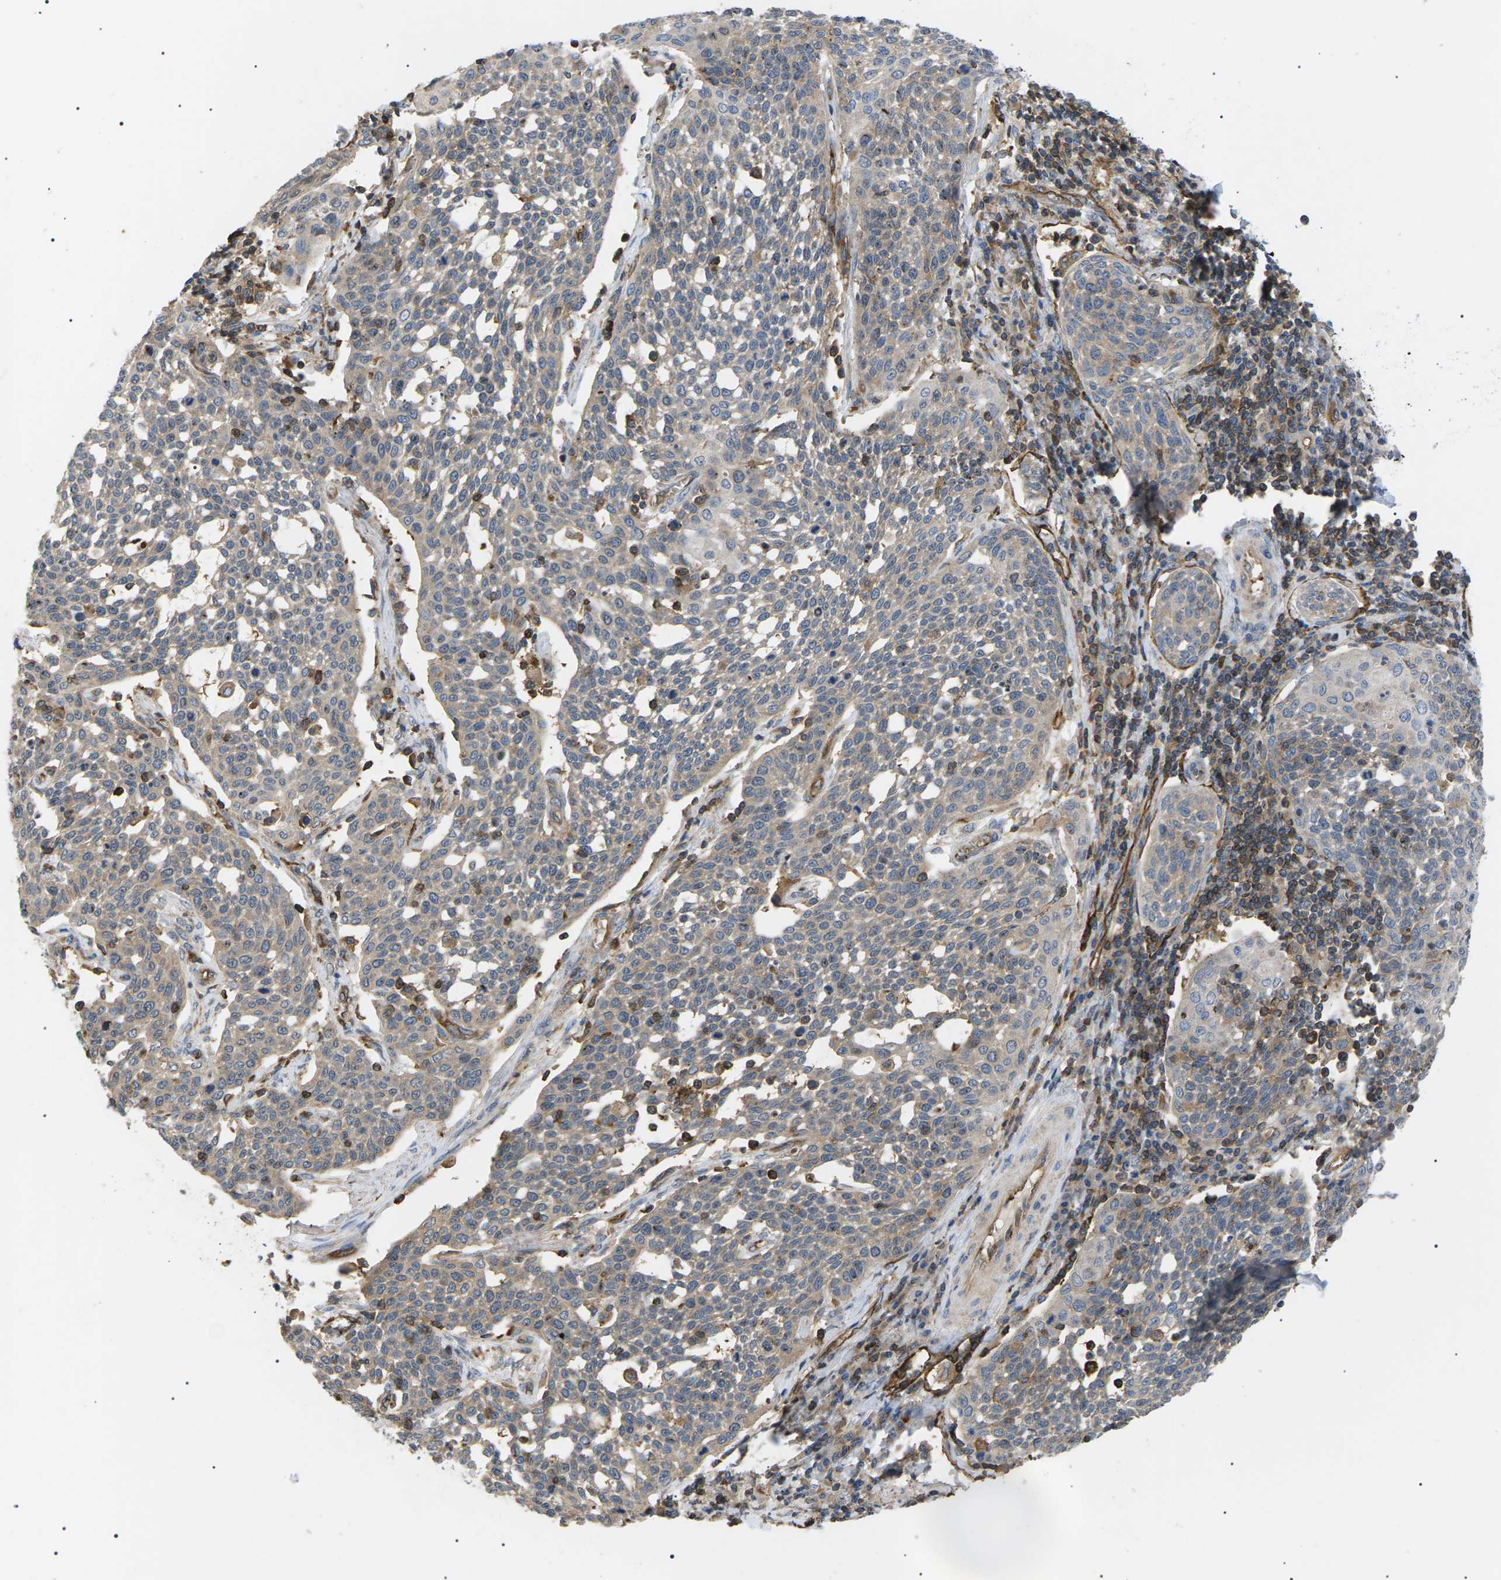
{"staining": {"intensity": "weak", "quantity": ">75%", "location": "cytoplasmic/membranous"}, "tissue": "cervical cancer", "cell_type": "Tumor cells", "image_type": "cancer", "snomed": [{"axis": "morphology", "description": "Squamous cell carcinoma, NOS"}, {"axis": "topography", "description": "Cervix"}], "caption": "The micrograph demonstrates immunohistochemical staining of squamous cell carcinoma (cervical). There is weak cytoplasmic/membranous positivity is seen in about >75% of tumor cells. The staining was performed using DAB to visualize the protein expression in brown, while the nuclei were stained in blue with hematoxylin (Magnification: 20x).", "gene": "TMTC4", "patient": {"sex": "female", "age": 34}}